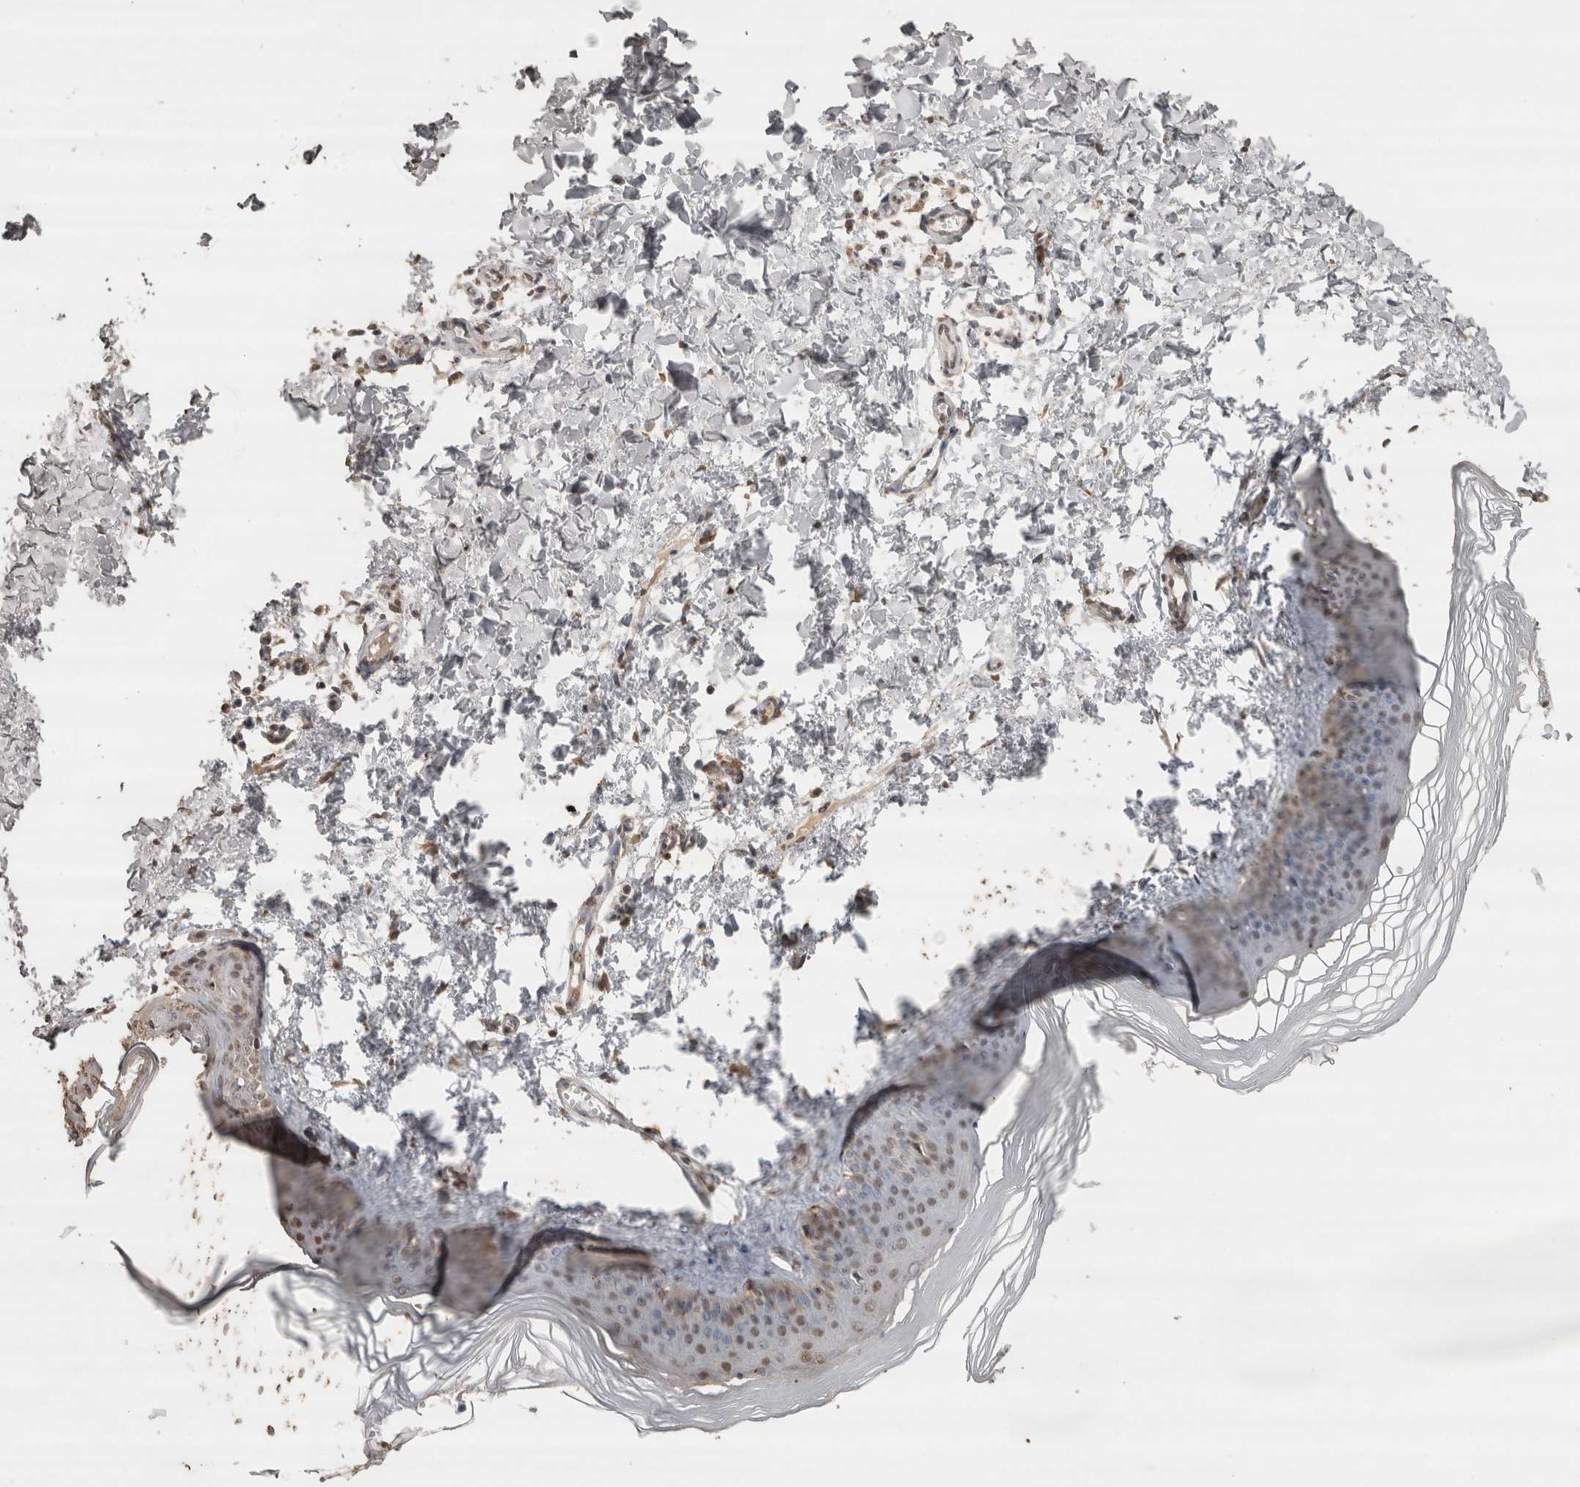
{"staining": {"intensity": "moderate", "quantity": ">75%", "location": "nuclear"}, "tissue": "skin", "cell_type": "Fibroblasts", "image_type": "normal", "snomed": [{"axis": "morphology", "description": "Normal tissue, NOS"}, {"axis": "topography", "description": "Skin"}], "caption": "Moderate nuclear positivity is appreciated in about >75% of fibroblasts in unremarkable skin. Immunohistochemistry stains the protein of interest in brown and the nuclei are stained blue.", "gene": "CRELD2", "patient": {"sex": "female", "age": 27}}